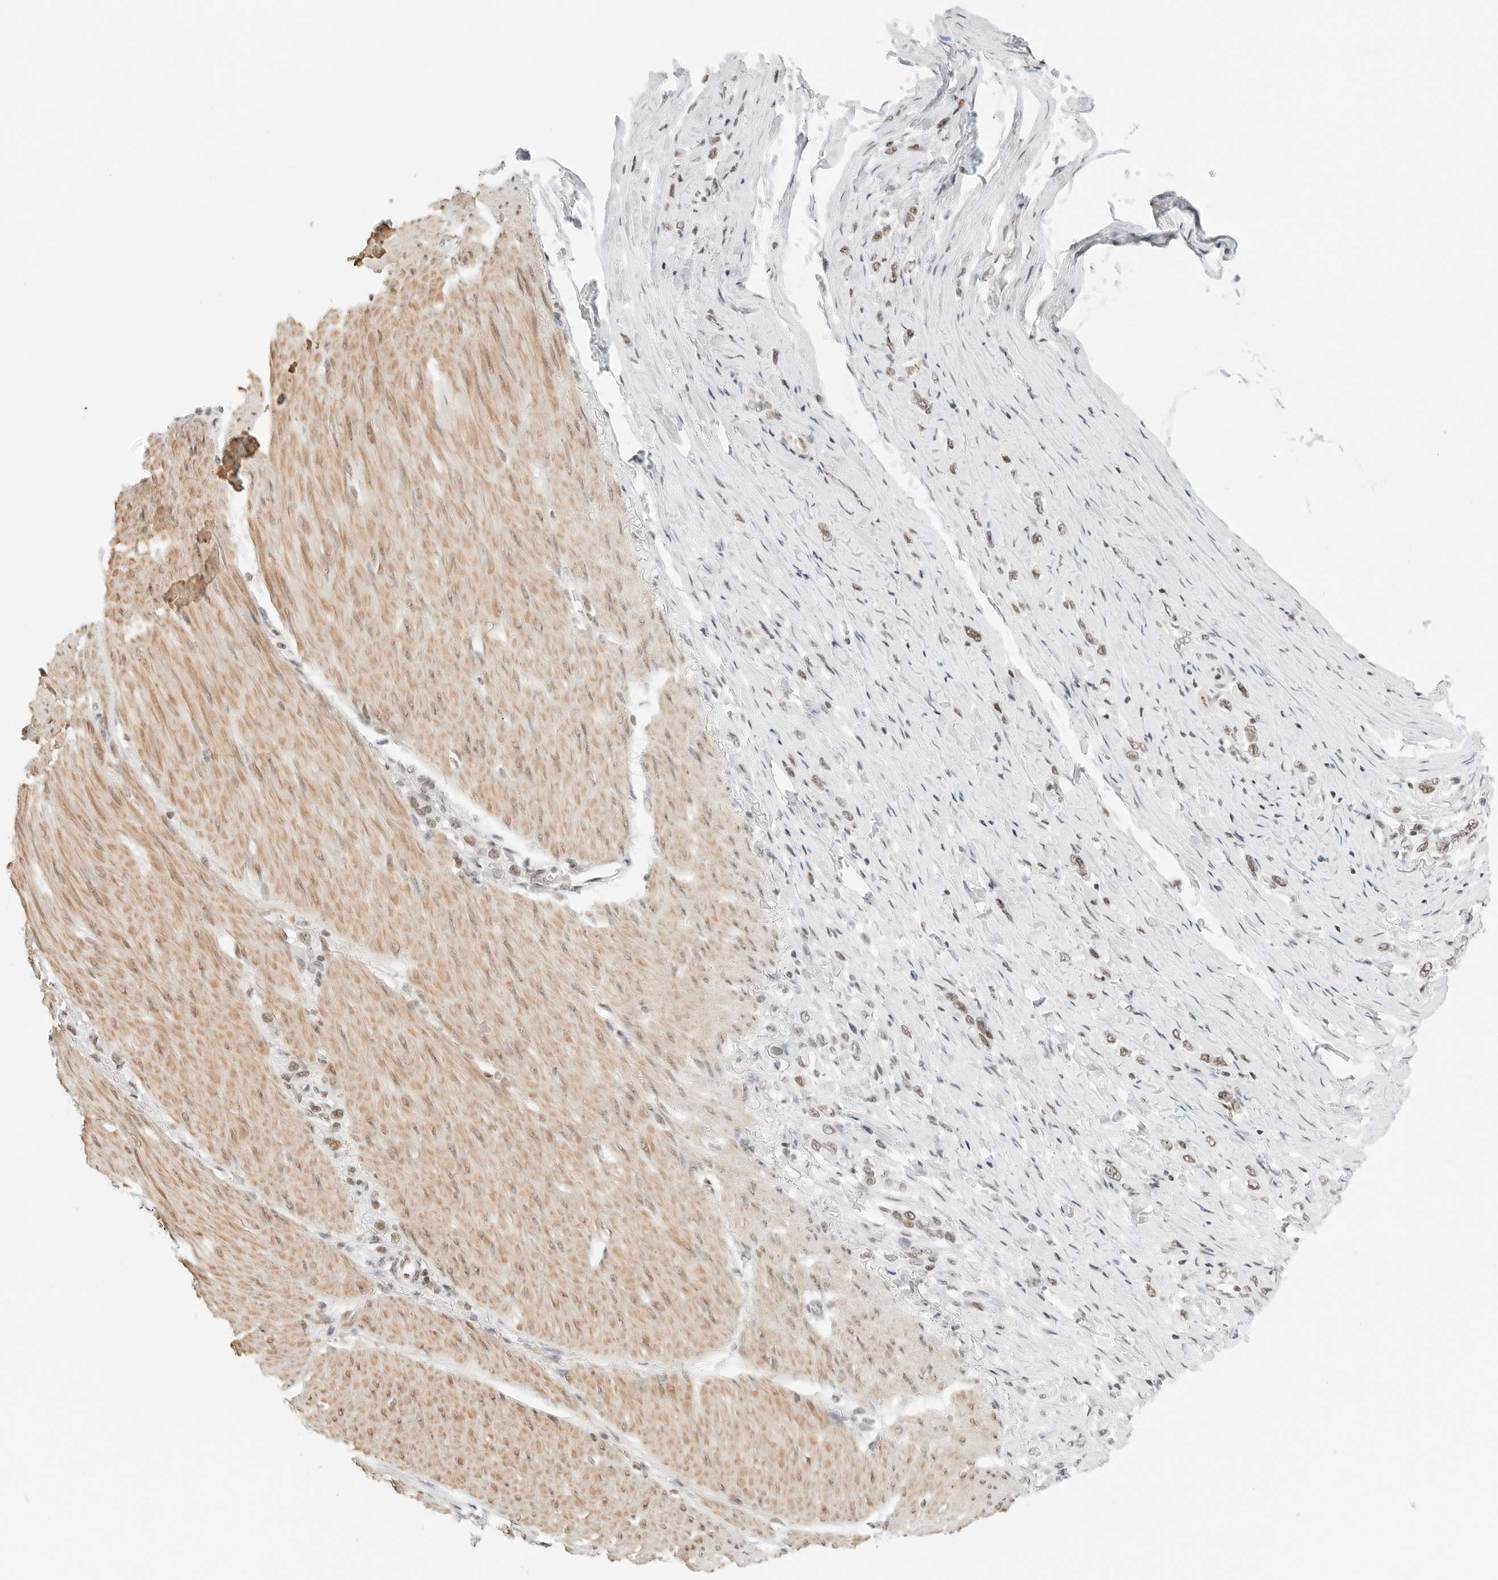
{"staining": {"intensity": "weak", "quantity": ">75%", "location": "nuclear"}, "tissue": "stomach cancer", "cell_type": "Tumor cells", "image_type": "cancer", "snomed": [{"axis": "morphology", "description": "Adenocarcinoma, NOS"}, {"axis": "topography", "description": "Stomach"}], "caption": "Immunohistochemistry staining of stomach cancer, which displays low levels of weak nuclear staining in about >75% of tumor cells indicating weak nuclear protein expression. The staining was performed using DAB (3,3'-diaminobenzidine) (brown) for protein detection and nuclei were counterstained in hematoxylin (blue).", "gene": "CRTC2", "patient": {"sex": "female", "age": 65}}